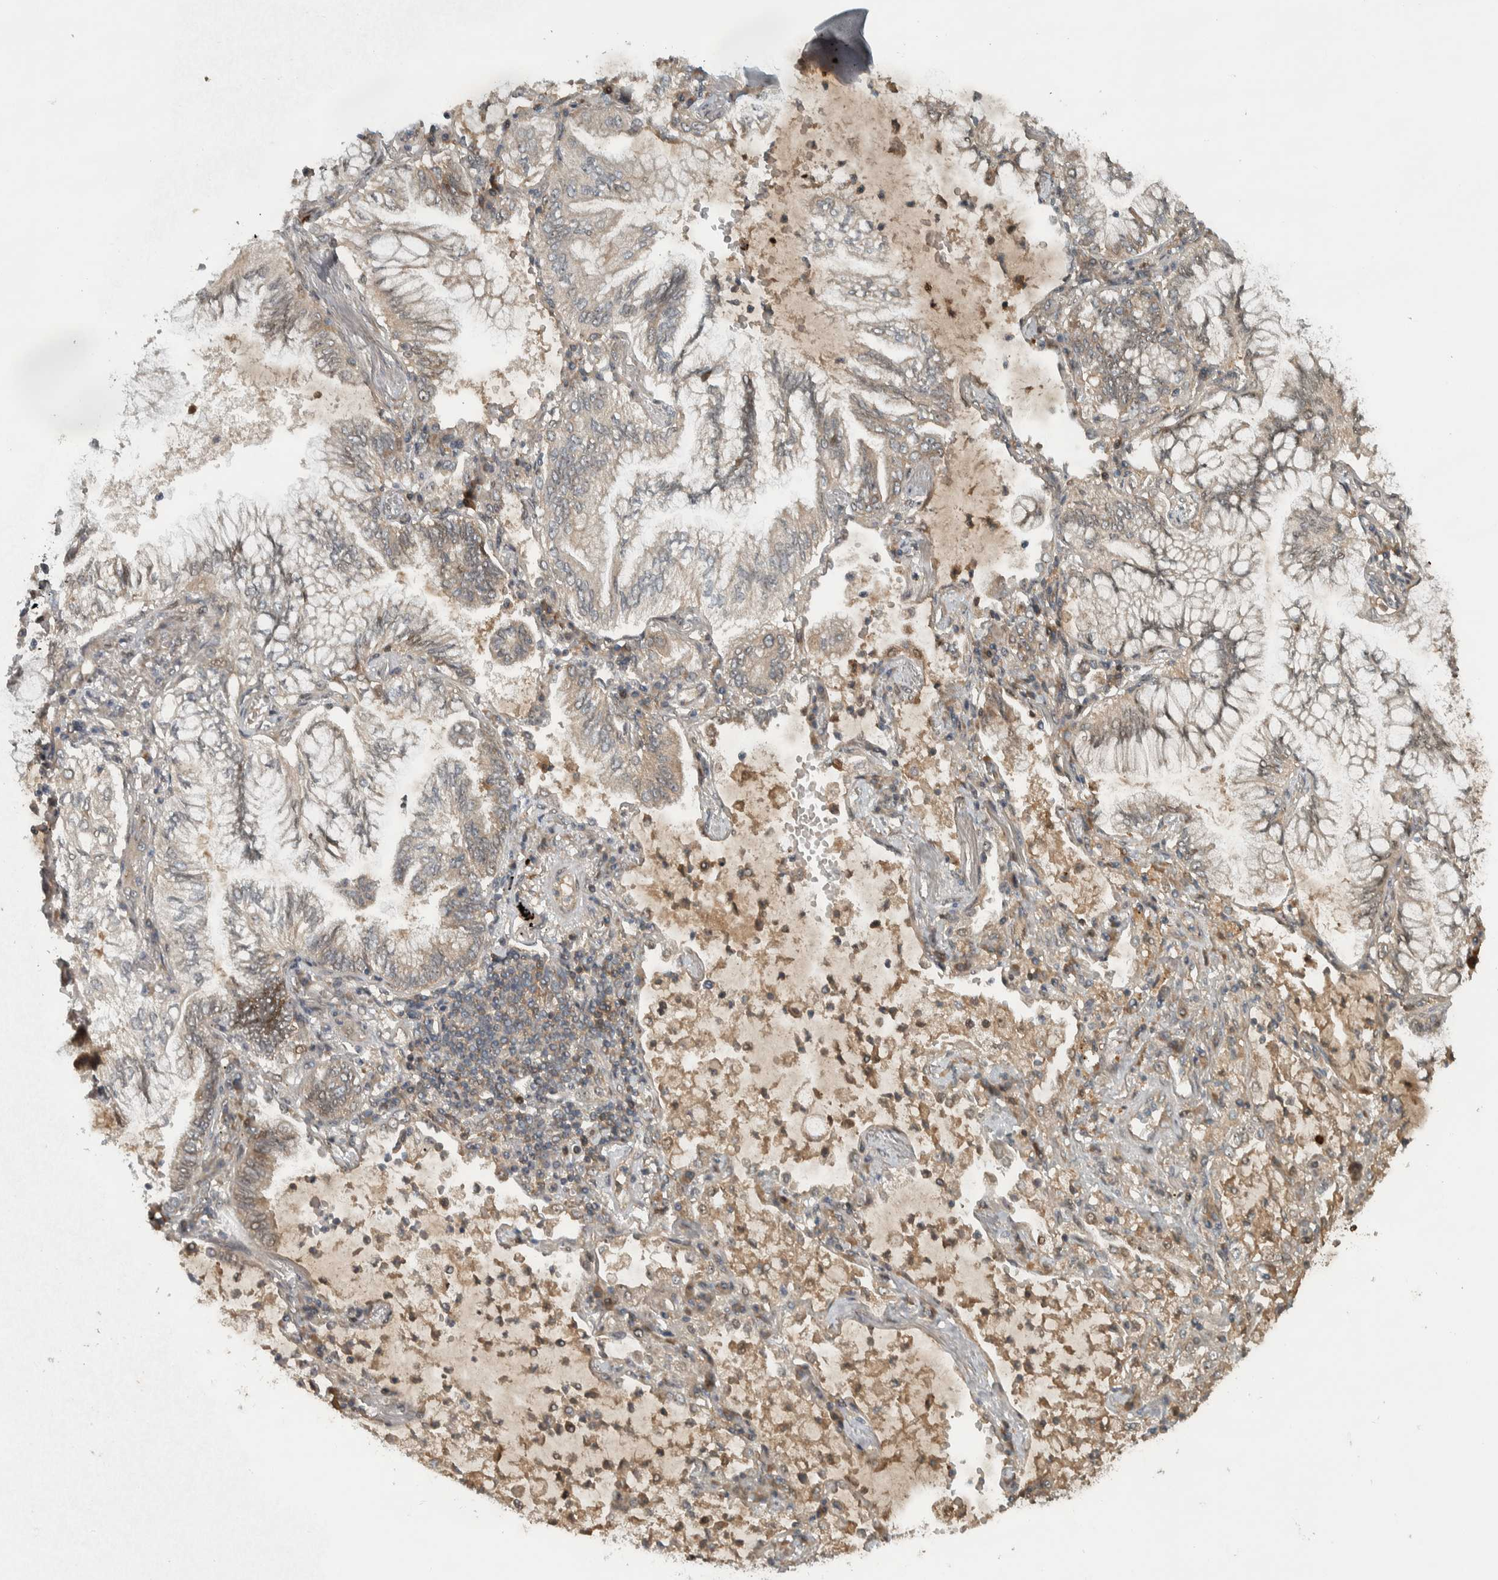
{"staining": {"intensity": "weak", "quantity": "<25%", "location": "cytoplasmic/membranous"}, "tissue": "lung cancer", "cell_type": "Tumor cells", "image_type": "cancer", "snomed": [{"axis": "morphology", "description": "Adenocarcinoma, NOS"}, {"axis": "topography", "description": "Lung"}], "caption": "Lung cancer (adenocarcinoma) was stained to show a protein in brown. There is no significant staining in tumor cells.", "gene": "XPO5", "patient": {"sex": "female", "age": 70}}